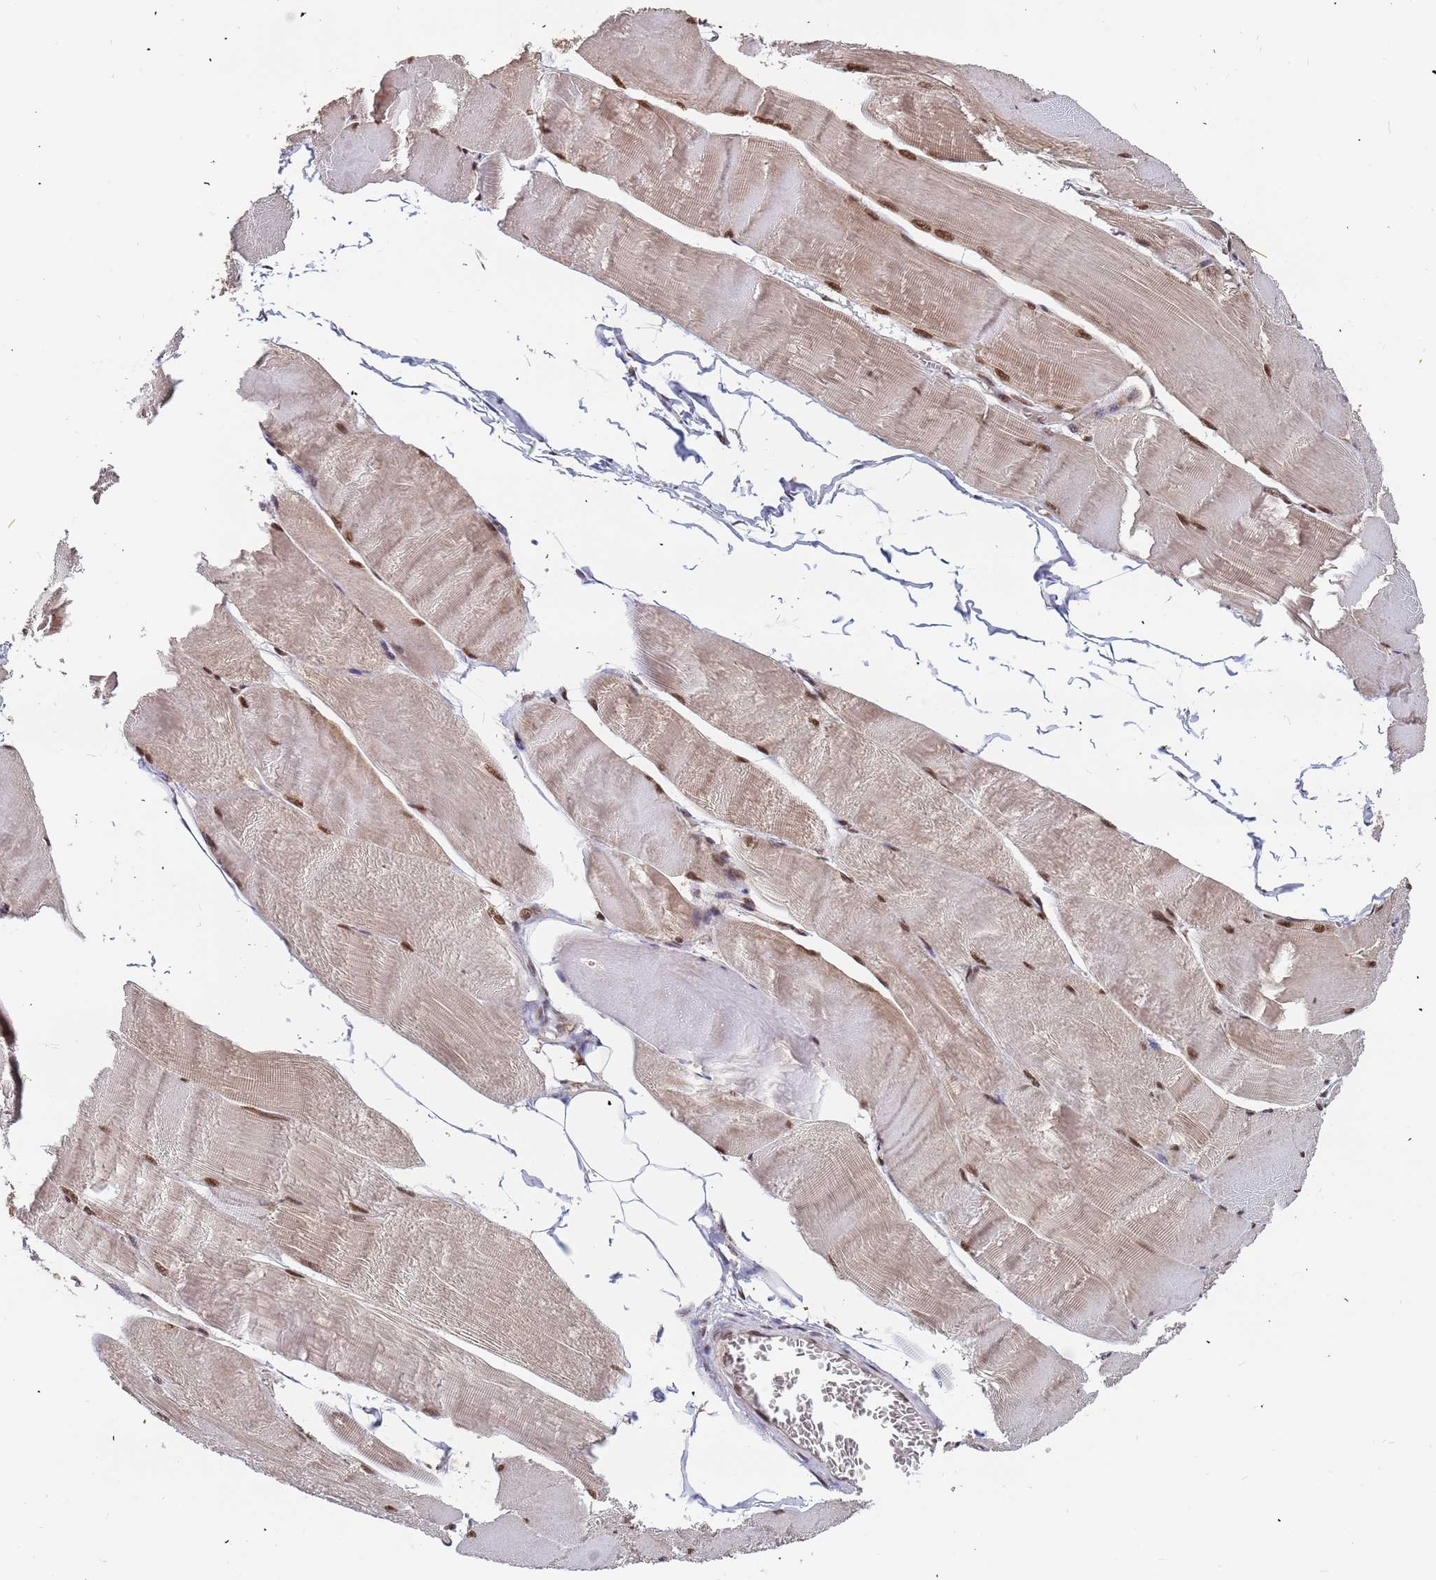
{"staining": {"intensity": "moderate", "quantity": ">75%", "location": "cytoplasmic/membranous,nuclear"}, "tissue": "skeletal muscle", "cell_type": "Myocytes", "image_type": "normal", "snomed": [{"axis": "morphology", "description": "Normal tissue, NOS"}, {"axis": "morphology", "description": "Basal cell carcinoma"}, {"axis": "topography", "description": "Skeletal muscle"}], "caption": "A histopathology image of human skeletal muscle stained for a protein displays moderate cytoplasmic/membranous,nuclear brown staining in myocytes.", "gene": "DENND2B", "patient": {"sex": "female", "age": 64}}